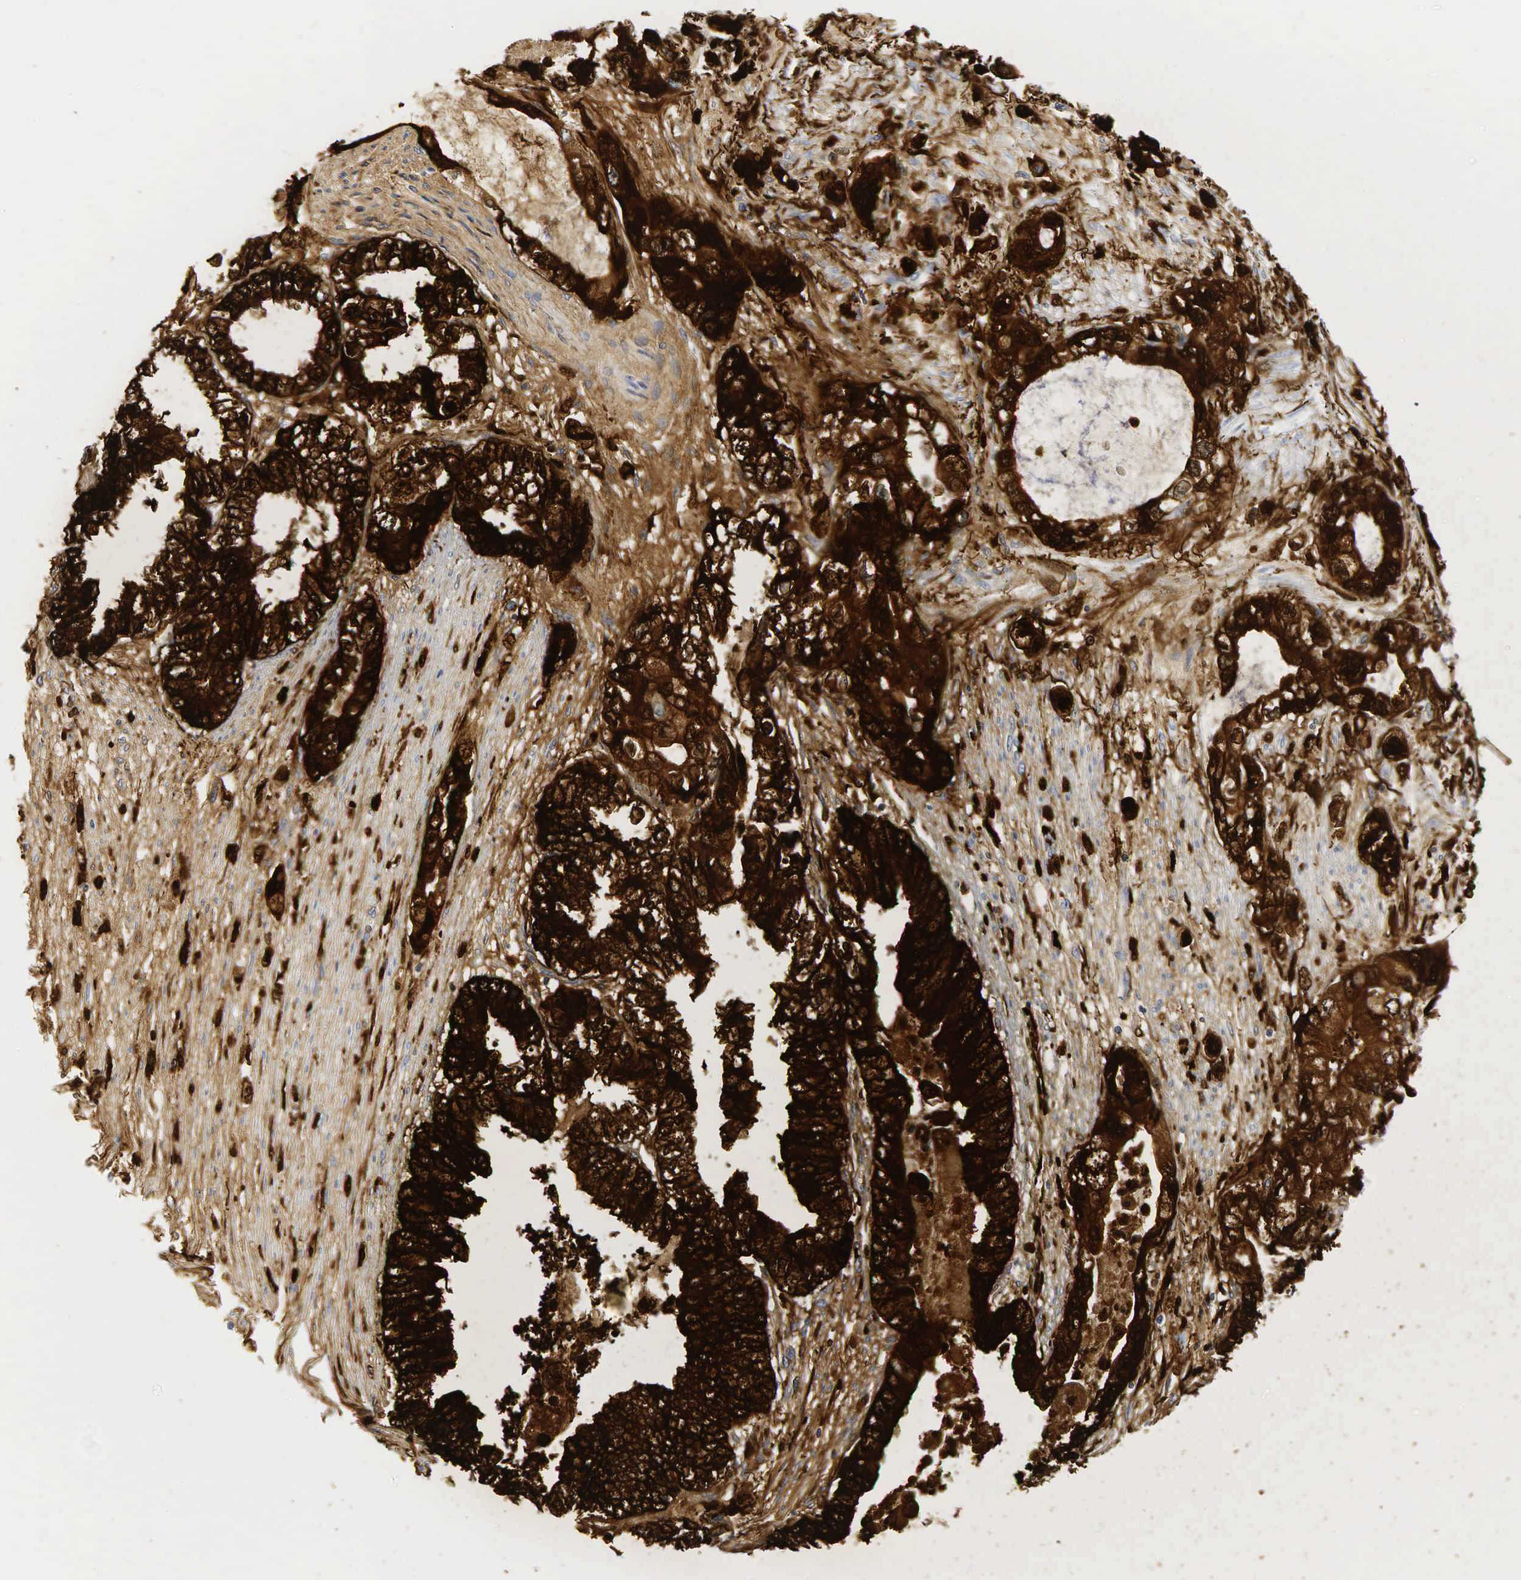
{"staining": {"intensity": "strong", "quantity": ">75%", "location": "cytoplasmic/membranous"}, "tissue": "pancreatic cancer", "cell_type": "Tumor cells", "image_type": "cancer", "snomed": [{"axis": "morphology", "description": "Adenocarcinoma, NOS"}, {"axis": "topography", "description": "Pancreas"}, {"axis": "topography", "description": "Stomach, upper"}], "caption": "Immunohistochemistry (DAB) staining of pancreatic cancer (adenocarcinoma) demonstrates strong cytoplasmic/membranous protein expression in approximately >75% of tumor cells.", "gene": "LYZ", "patient": {"sex": "male", "age": 77}}